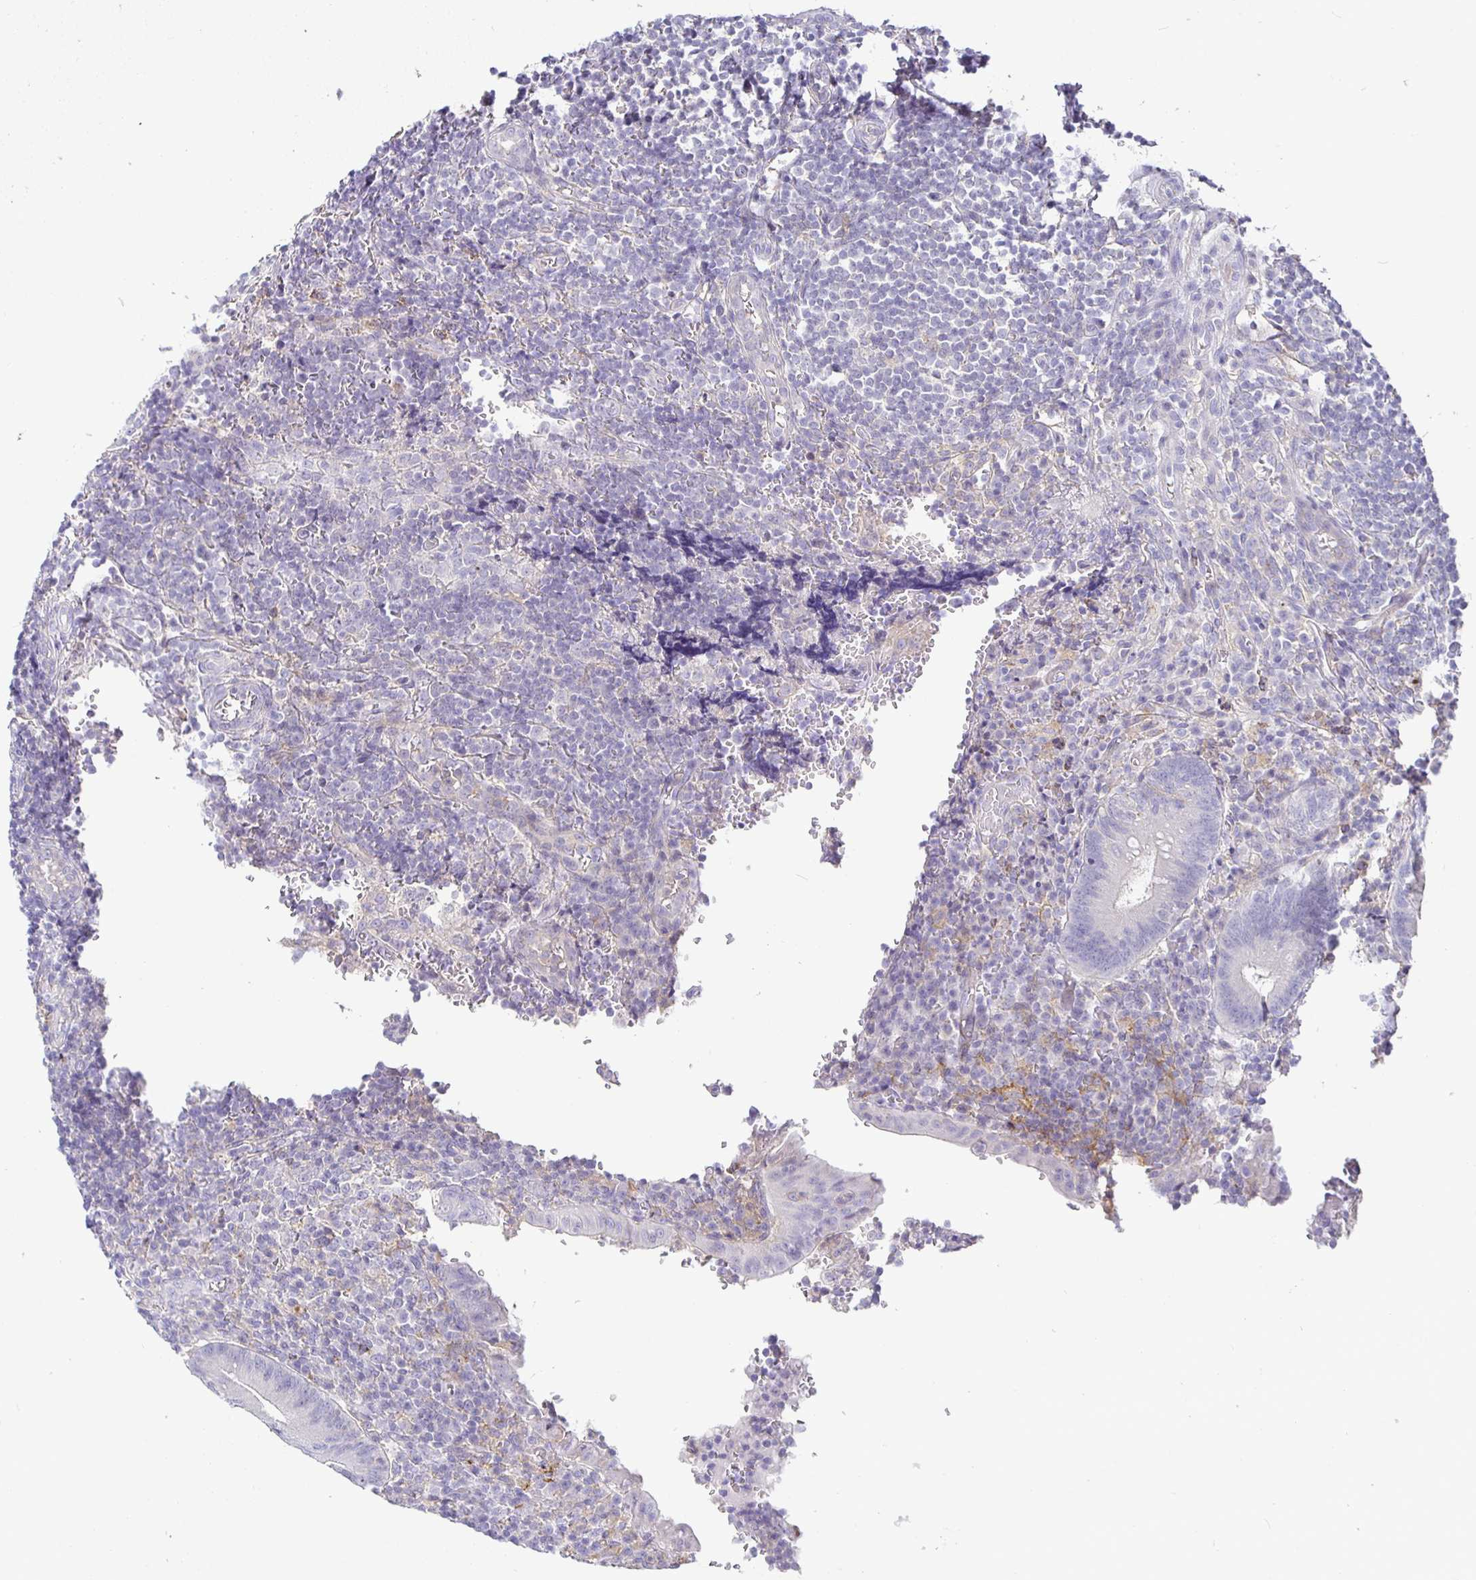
{"staining": {"intensity": "negative", "quantity": "none", "location": "none"}, "tissue": "appendix", "cell_type": "Glandular cells", "image_type": "normal", "snomed": [{"axis": "morphology", "description": "Normal tissue, NOS"}, {"axis": "topography", "description": "Appendix"}], "caption": "Immunohistochemical staining of benign human appendix shows no significant expression in glandular cells.", "gene": "SIRPA", "patient": {"sex": "male", "age": 18}}